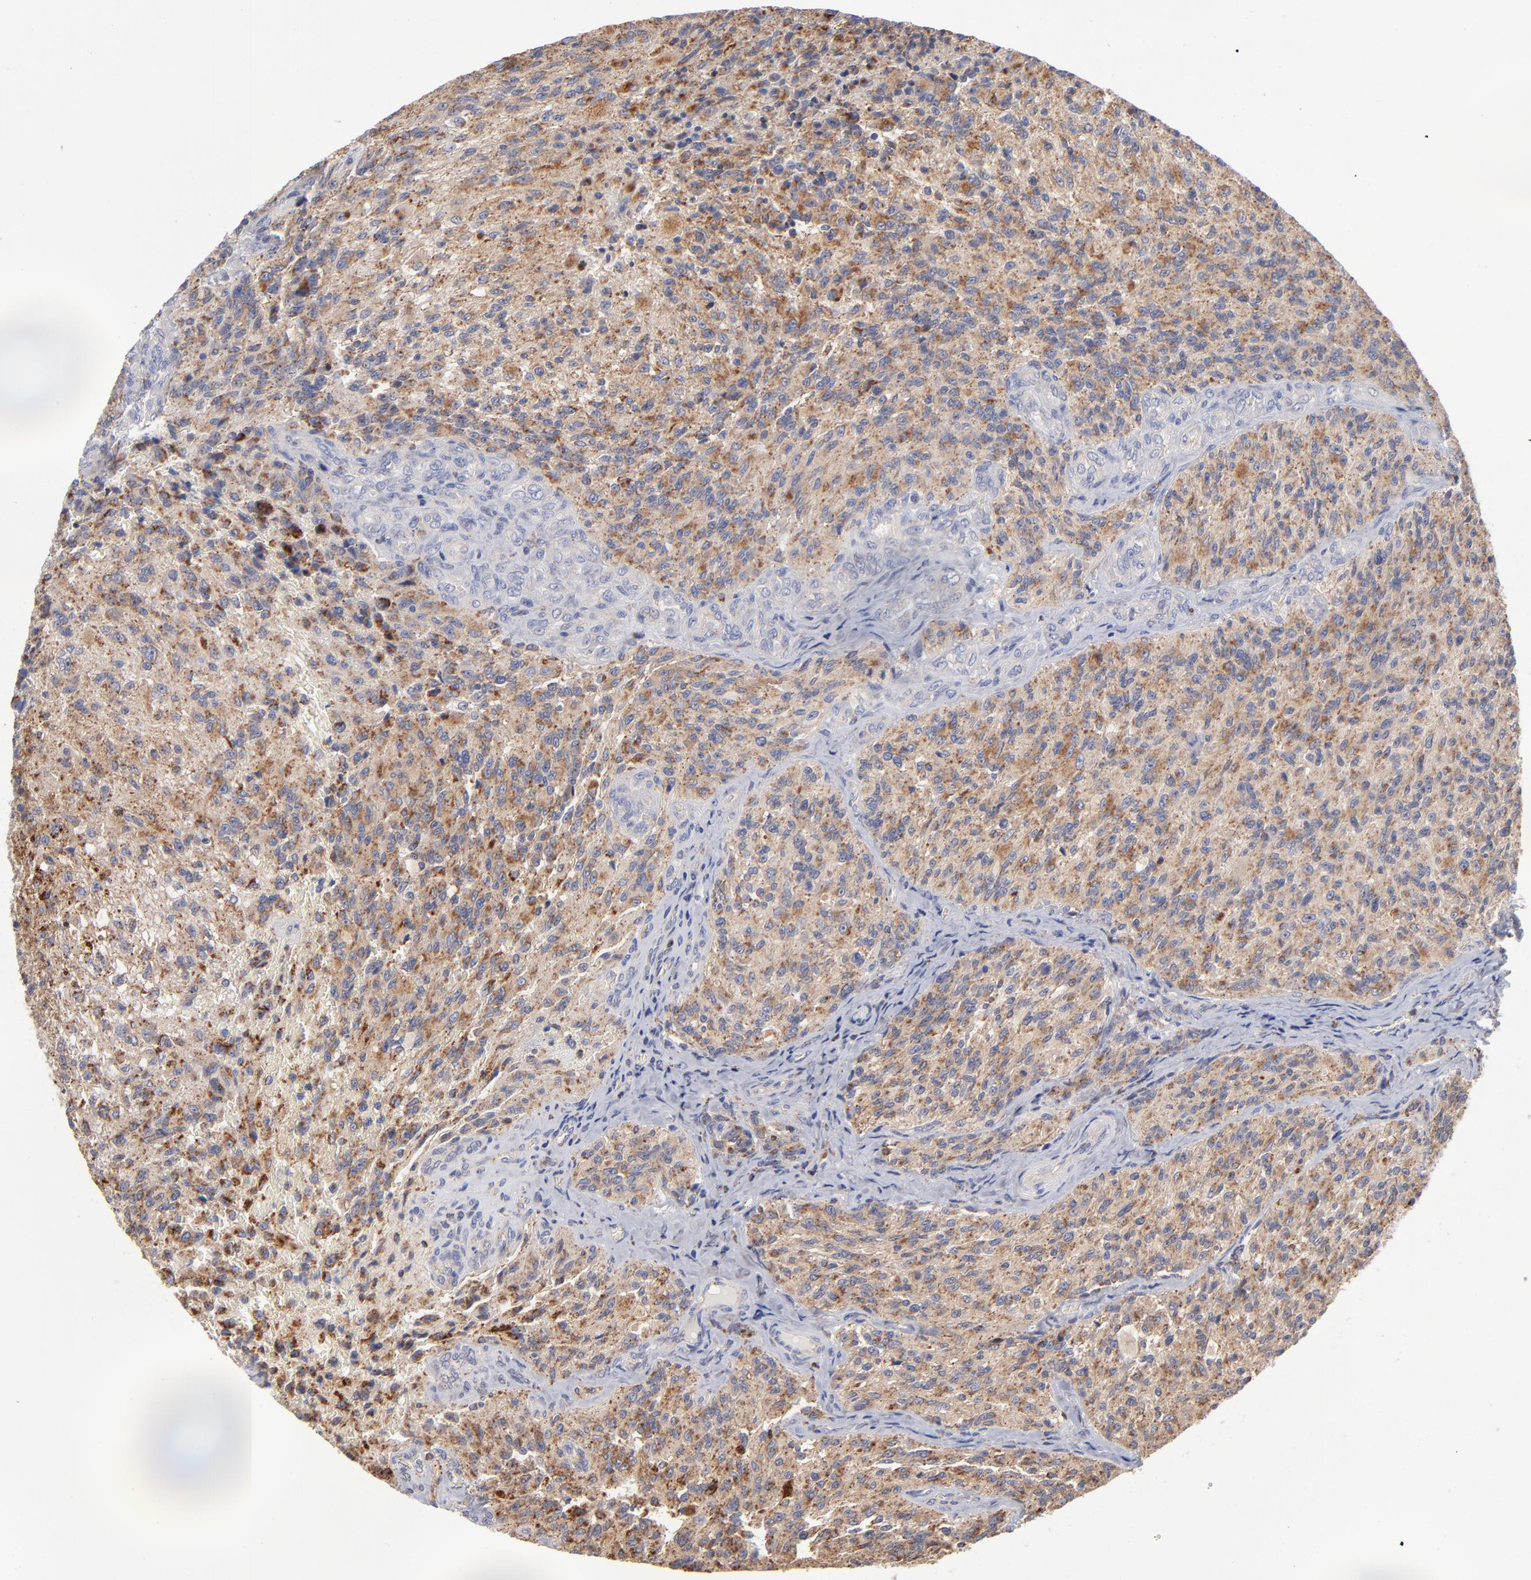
{"staining": {"intensity": "weak", "quantity": ">75%", "location": "cytoplasmic/membranous"}, "tissue": "glioma", "cell_type": "Tumor cells", "image_type": "cancer", "snomed": [{"axis": "morphology", "description": "Normal tissue, NOS"}, {"axis": "morphology", "description": "Glioma, malignant, High grade"}, {"axis": "topography", "description": "Cerebral cortex"}], "caption": "Glioma stained for a protein shows weak cytoplasmic/membranous positivity in tumor cells.", "gene": "RRAGB", "patient": {"sex": "male", "age": 56}}